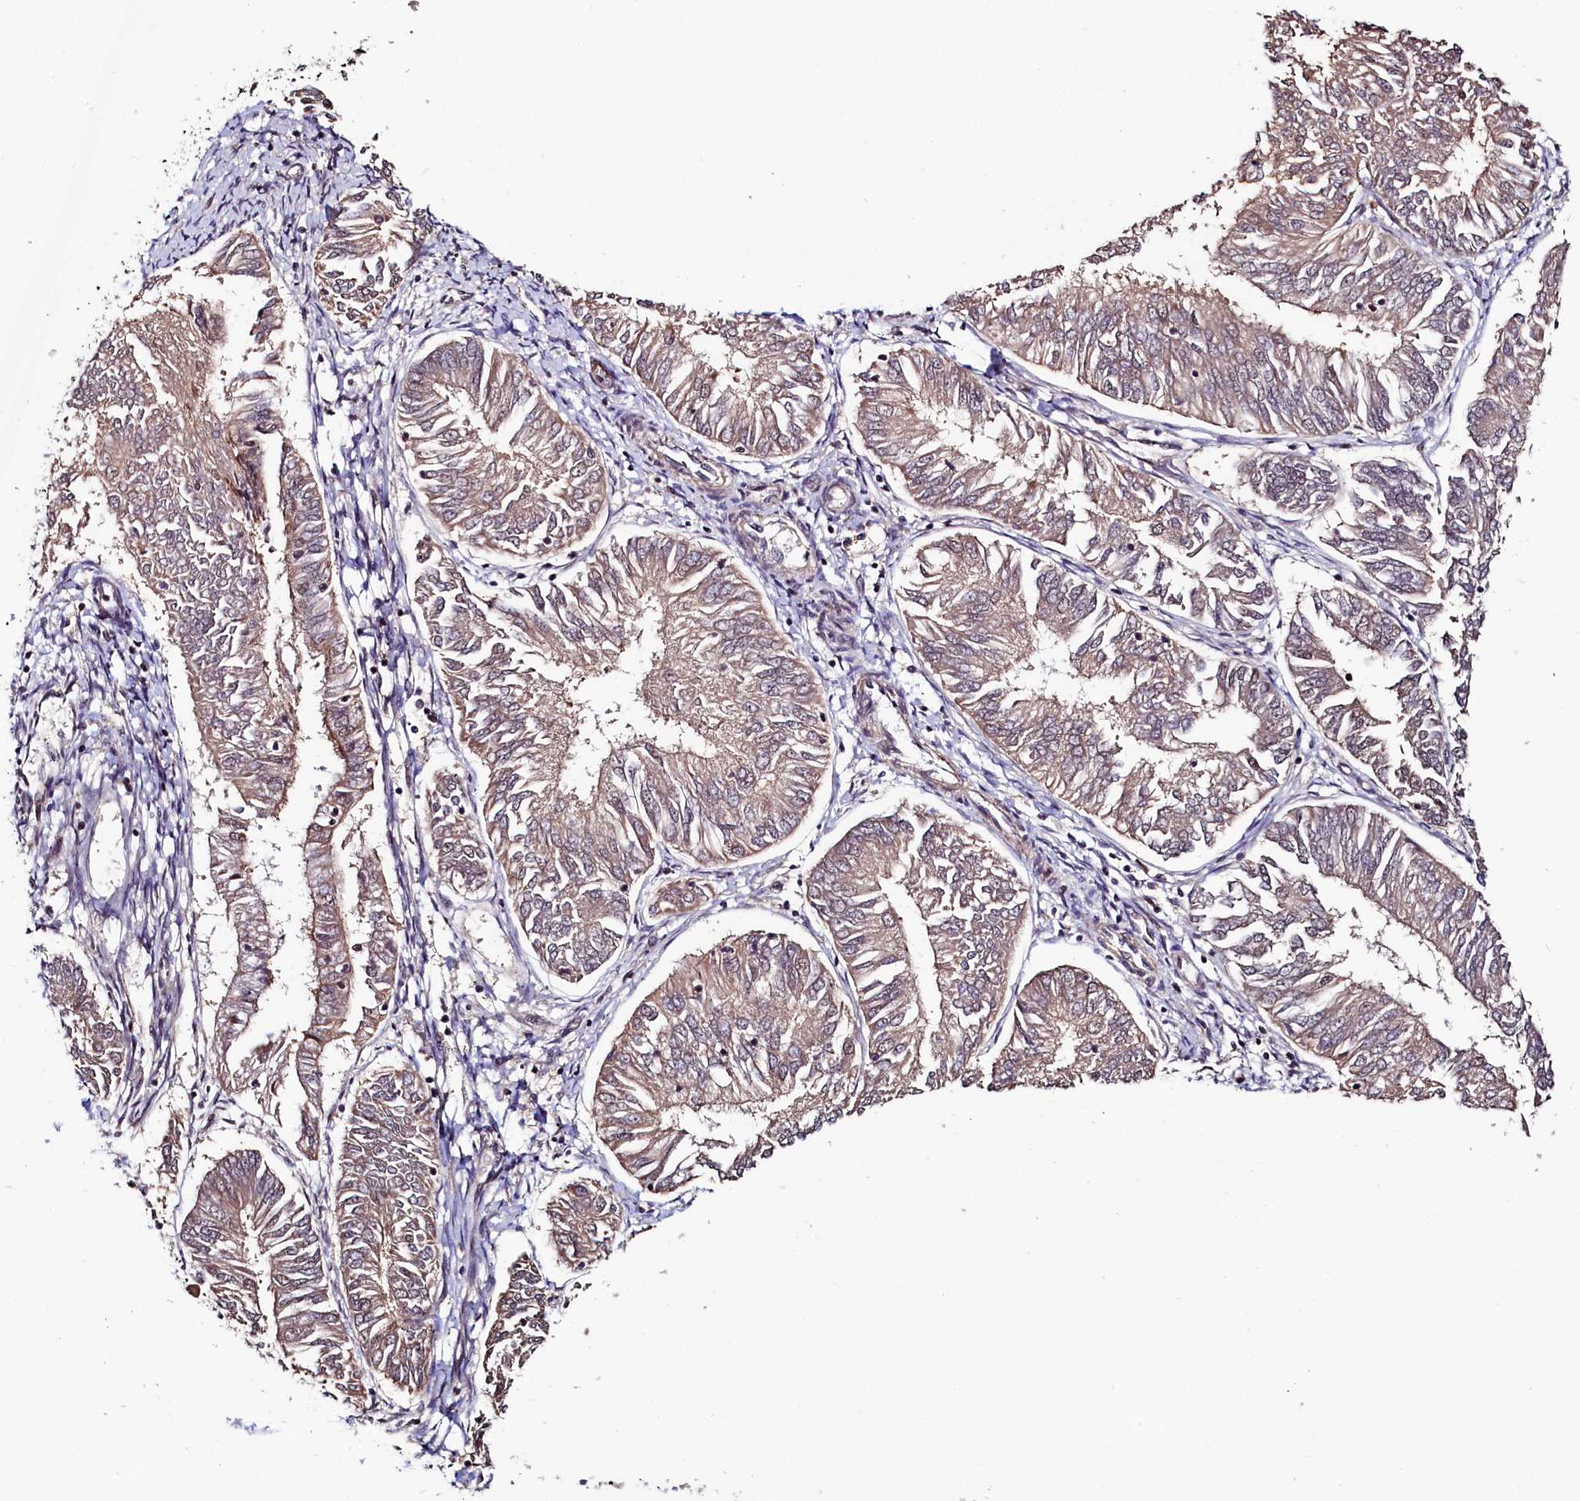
{"staining": {"intensity": "weak", "quantity": "<25%", "location": "cytoplasmic/membranous,nuclear"}, "tissue": "endometrial cancer", "cell_type": "Tumor cells", "image_type": "cancer", "snomed": [{"axis": "morphology", "description": "Adenocarcinoma, NOS"}, {"axis": "topography", "description": "Endometrium"}], "caption": "High magnification brightfield microscopy of endometrial cancer stained with DAB (3,3'-diaminobenzidine) (brown) and counterstained with hematoxylin (blue): tumor cells show no significant expression.", "gene": "LEO1", "patient": {"sex": "female", "age": 58}}